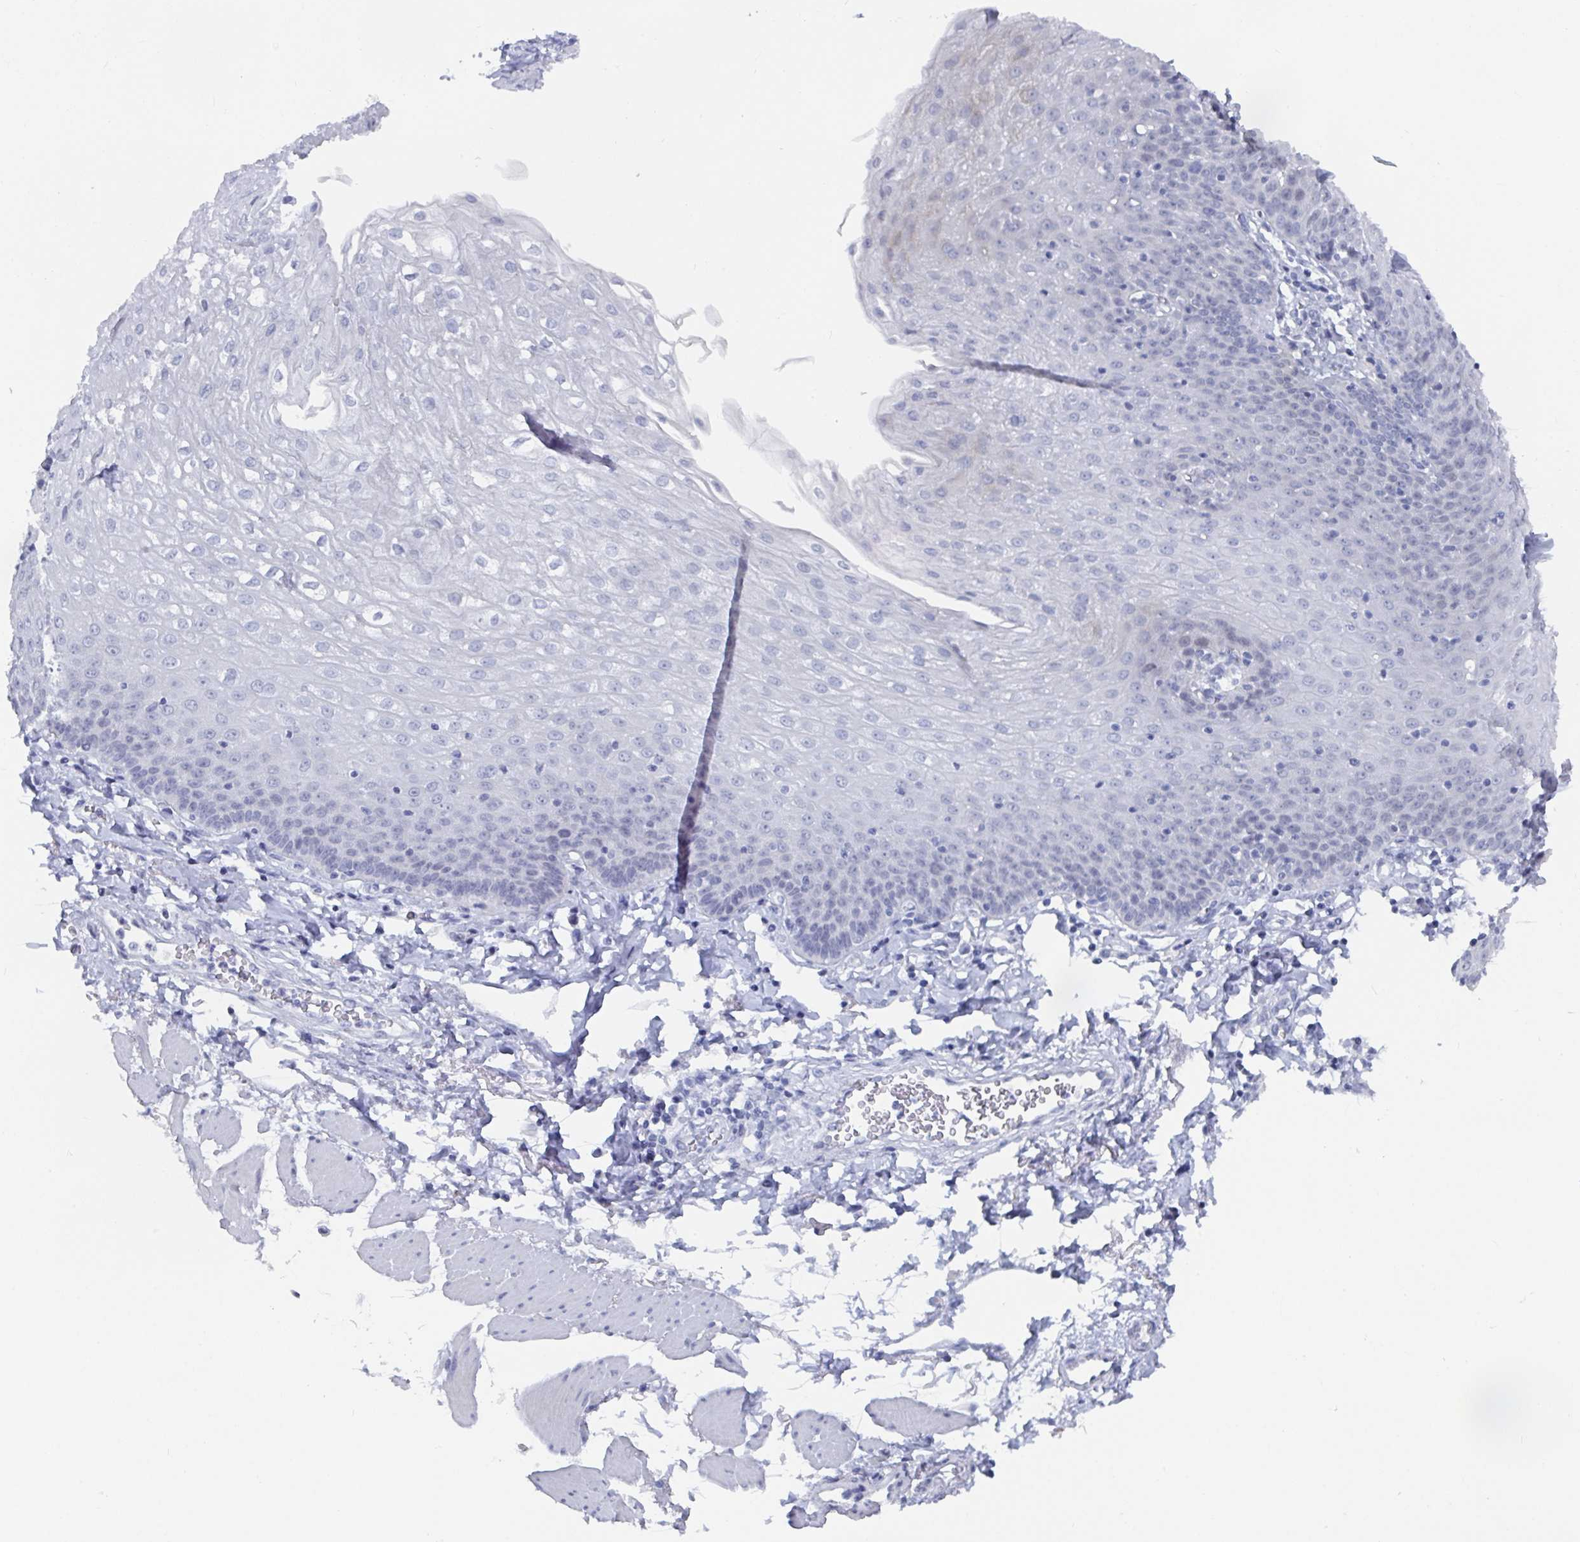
{"staining": {"intensity": "negative", "quantity": "none", "location": "none"}, "tissue": "esophagus", "cell_type": "Squamous epithelial cells", "image_type": "normal", "snomed": [{"axis": "morphology", "description": "Normal tissue, NOS"}, {"axis": "topography", "description": "Esophagus"}], "caption": "Immunohistochemistry (IHC) histopathology image of unremarkable esophagus: esophagus stained with DAB reveals no significant protein positivity in squamous epithelial cells. (DAB (3,3'-diaminobenzidine) immunohistochemistry visualized using brightfield microscopy, high magnification).", "gene": "CAMKV", "patient": {"sex": "female", "age": 81}}